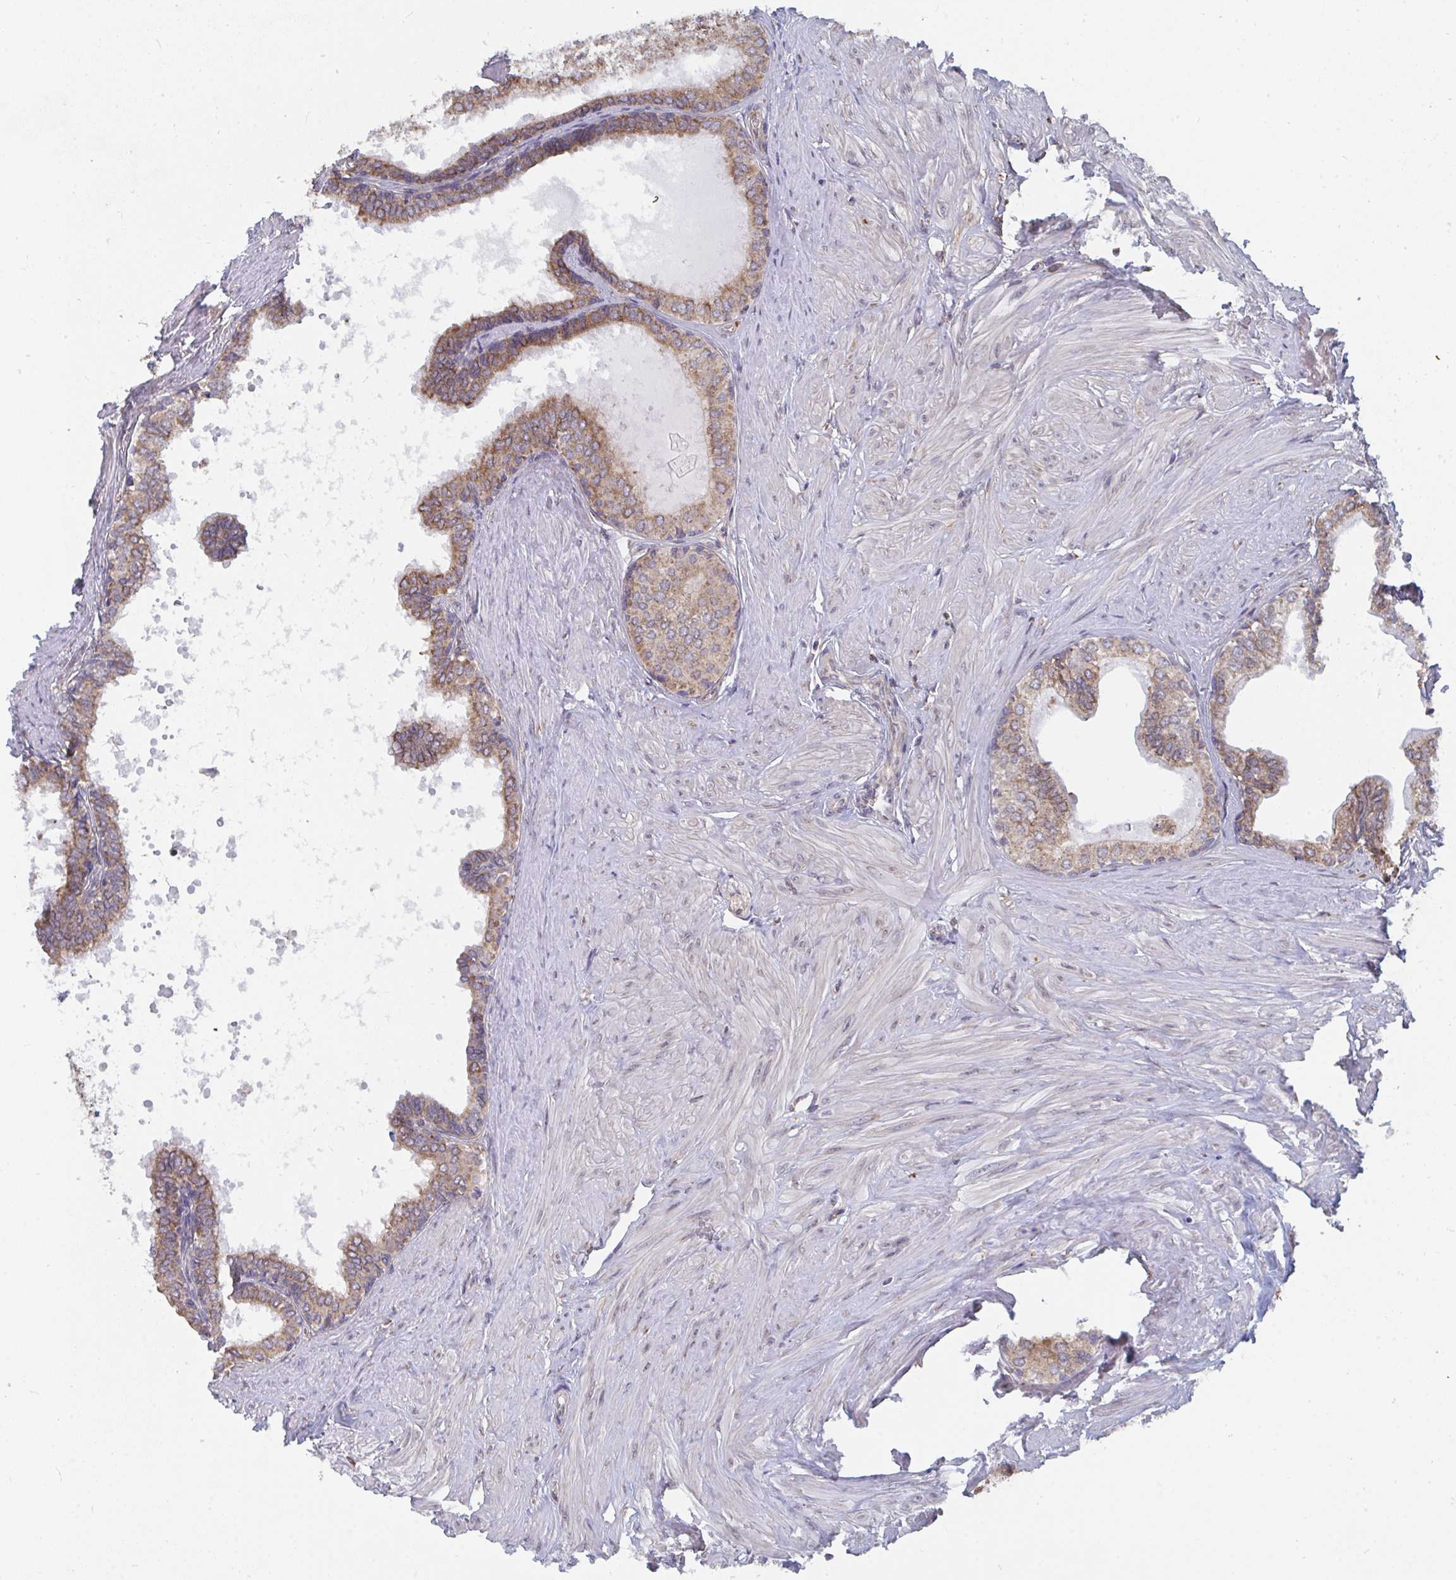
{"staining": {"intensity": "moderate", "quantity": ">75%", "location": "cytoplasmic/membranous"}, "tissue": "prostate", "cell_type": "Glandular cells", "image_type": "normal", "snomed": [{"axis": "morphology", "description": "Normal tissue, NOS"}, {"axis": "topography", "description": "Prostate"}, {"axis": "topography", "description": "Peripheral nerve tissue"}], "caption": "IHC (DAB (3,3'-diaminobenzidine)) staining of normal prostate exhibits moderate cytoplasmic/membranous protein staining in about >75% of glandular cells.", "gene": "ELAVL1", "patient": {"sex": "male", "age": 55}}